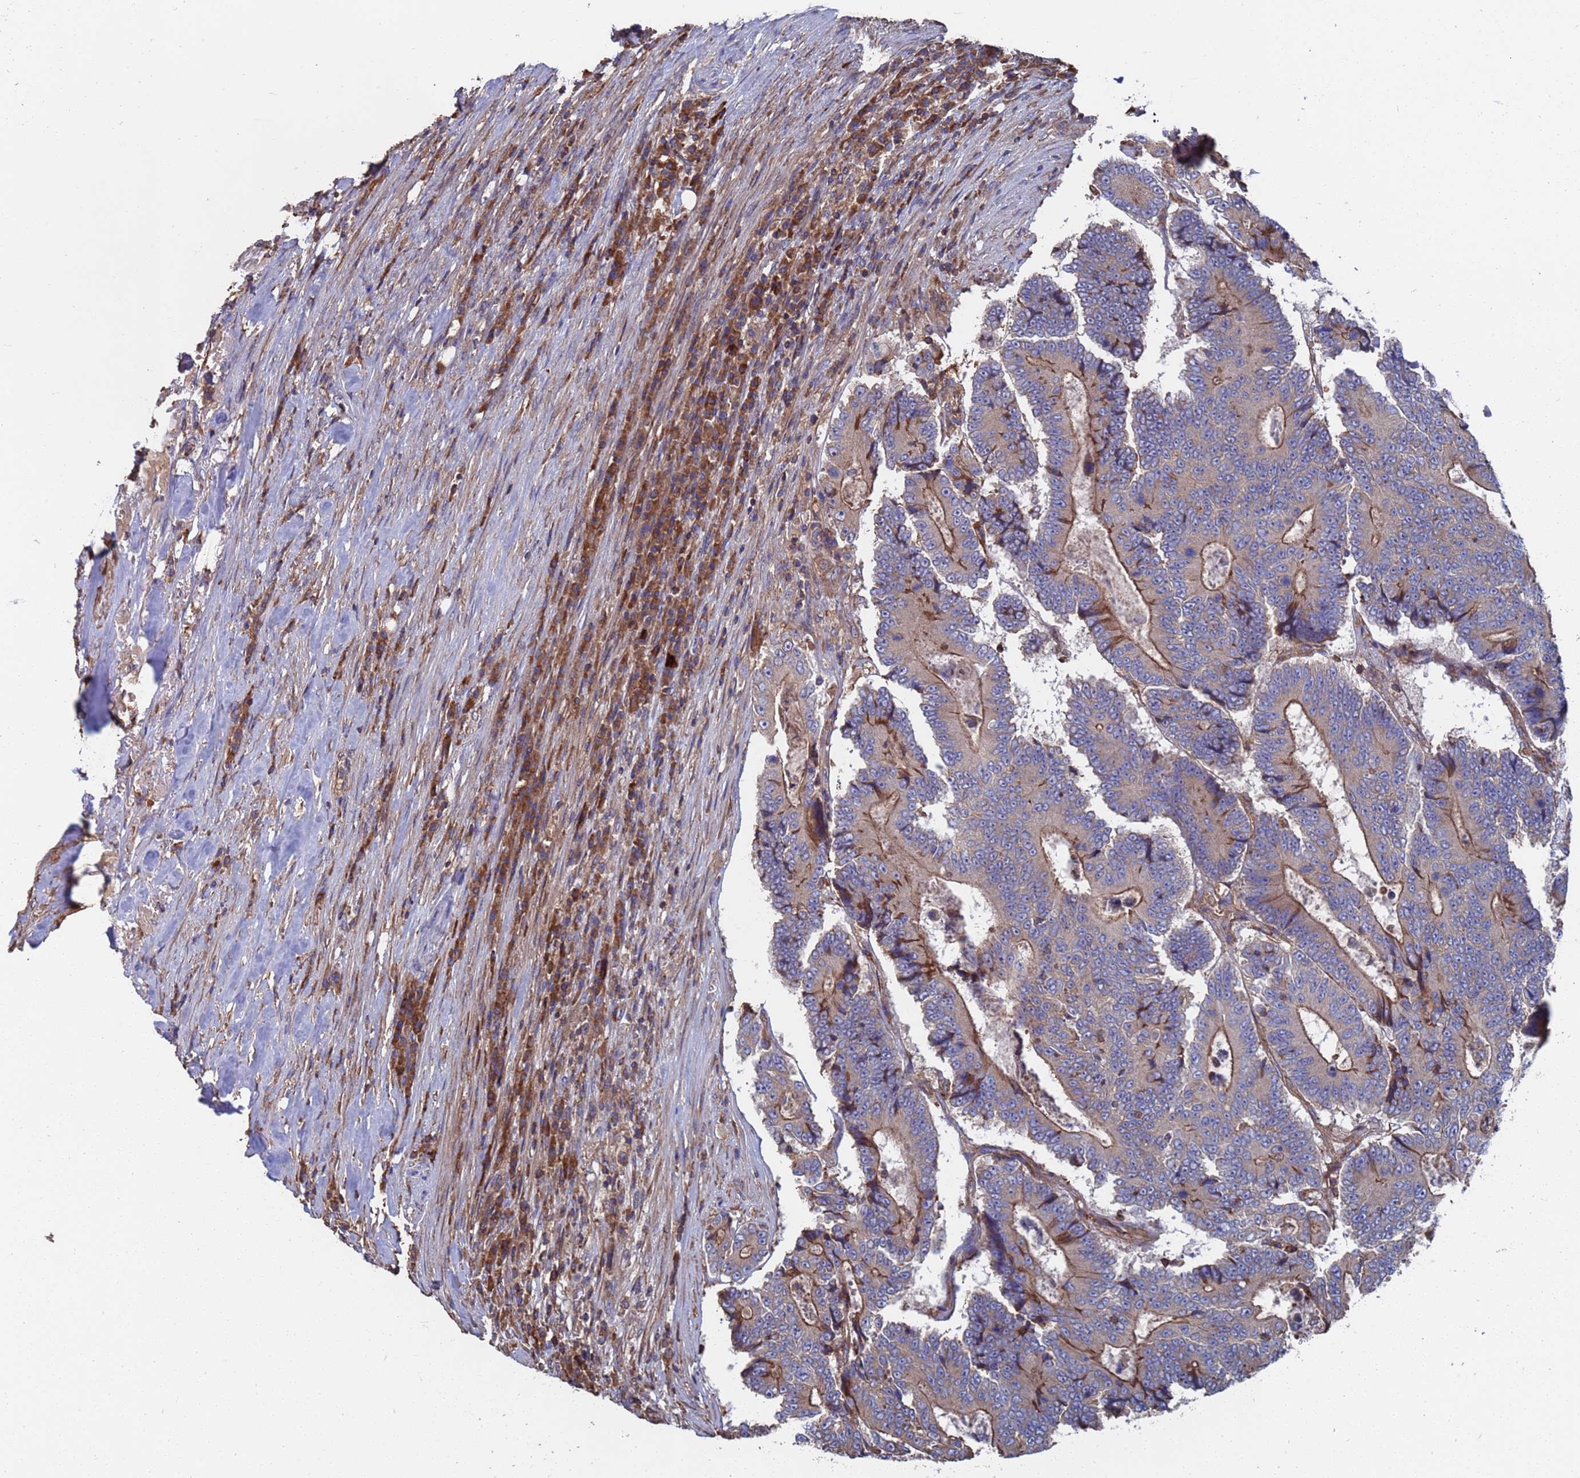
{"staining": {"intensity": "moderate", "quantity": "<25%", "location": "cytoplasmic/membranous"}, "tissue": "colorectal cancer", "cell_type": "Tumor cells", "image_type": "cancer", "snomed": [{"axis": "morphology", "description": "Adenocarcinoma, NOS"}, {"axis": "topography", "description": "Colon"}], "caption": "Immunohistochemical staining of human colorectal adenocarcinoma shows moderate cytoplasmic/membranous protein staining in approximately <25% of tumor cells.", "gene": "PYCR1", "patient": {"sex": "male", "age": 83}}